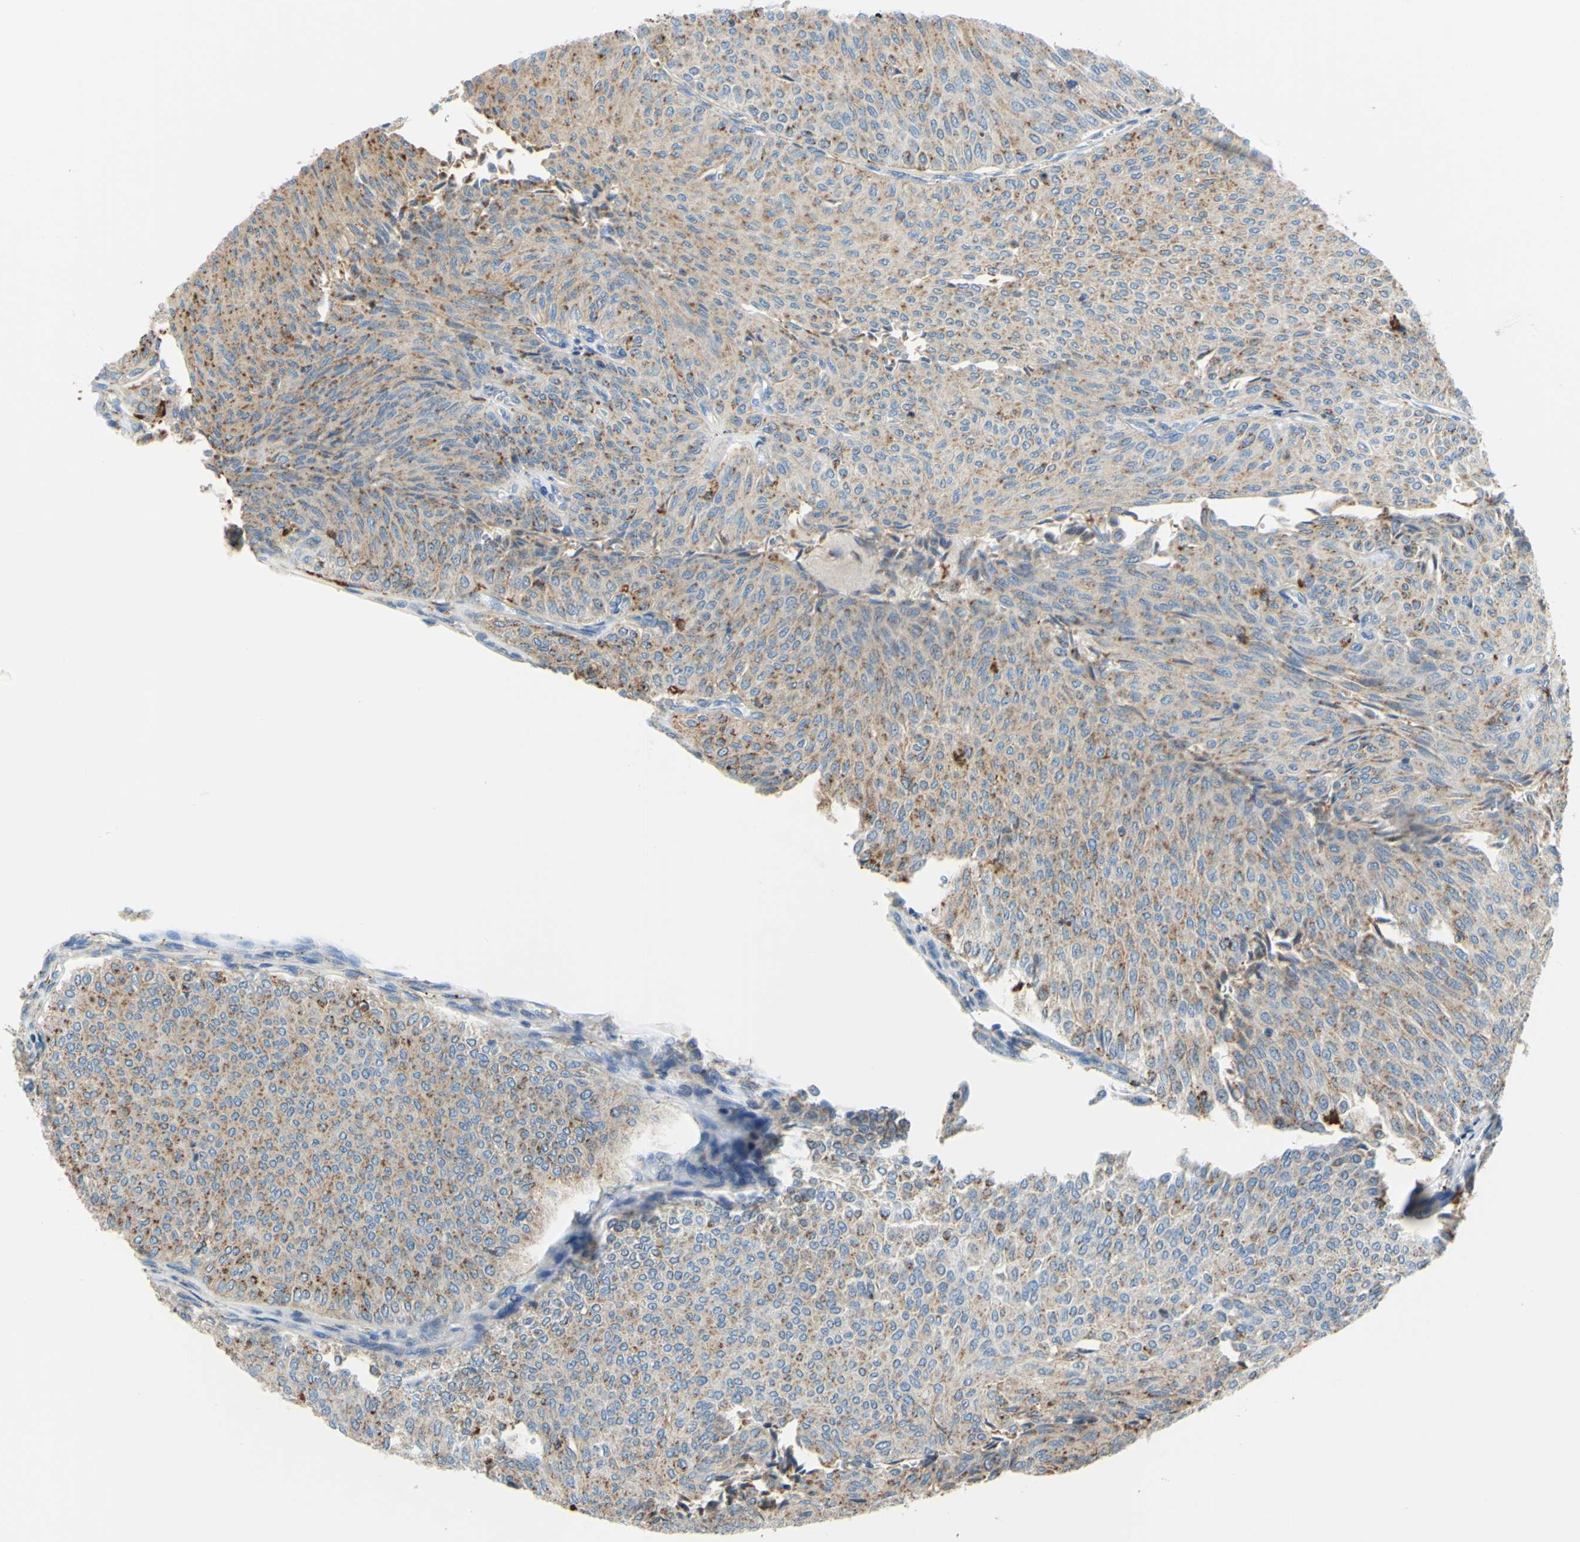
{"staining": {"intensity": "weak", "quantity": ">75%", "location": "cytoplasmic/membranous"}, "tissue": "urothelial cancer", "cell_type": "Tumor cells", "image_type": "cancer", "snomed": [{"axis": "morphology", "description": "Urothelial carcinoma, Low grade"}, {"axis": "topography", "description": "Urinary bladder"}], "caption": "Immunohistochemistry (IHC) histopathology image of human urothelial cancer stained for a protein (brown), which demonstrates low levels of weak cytoplasmic/membranous staining in approximately >75% of tumor cells.", "gene": "CTSD", "patient": {"sex": "male", "age": 78}}